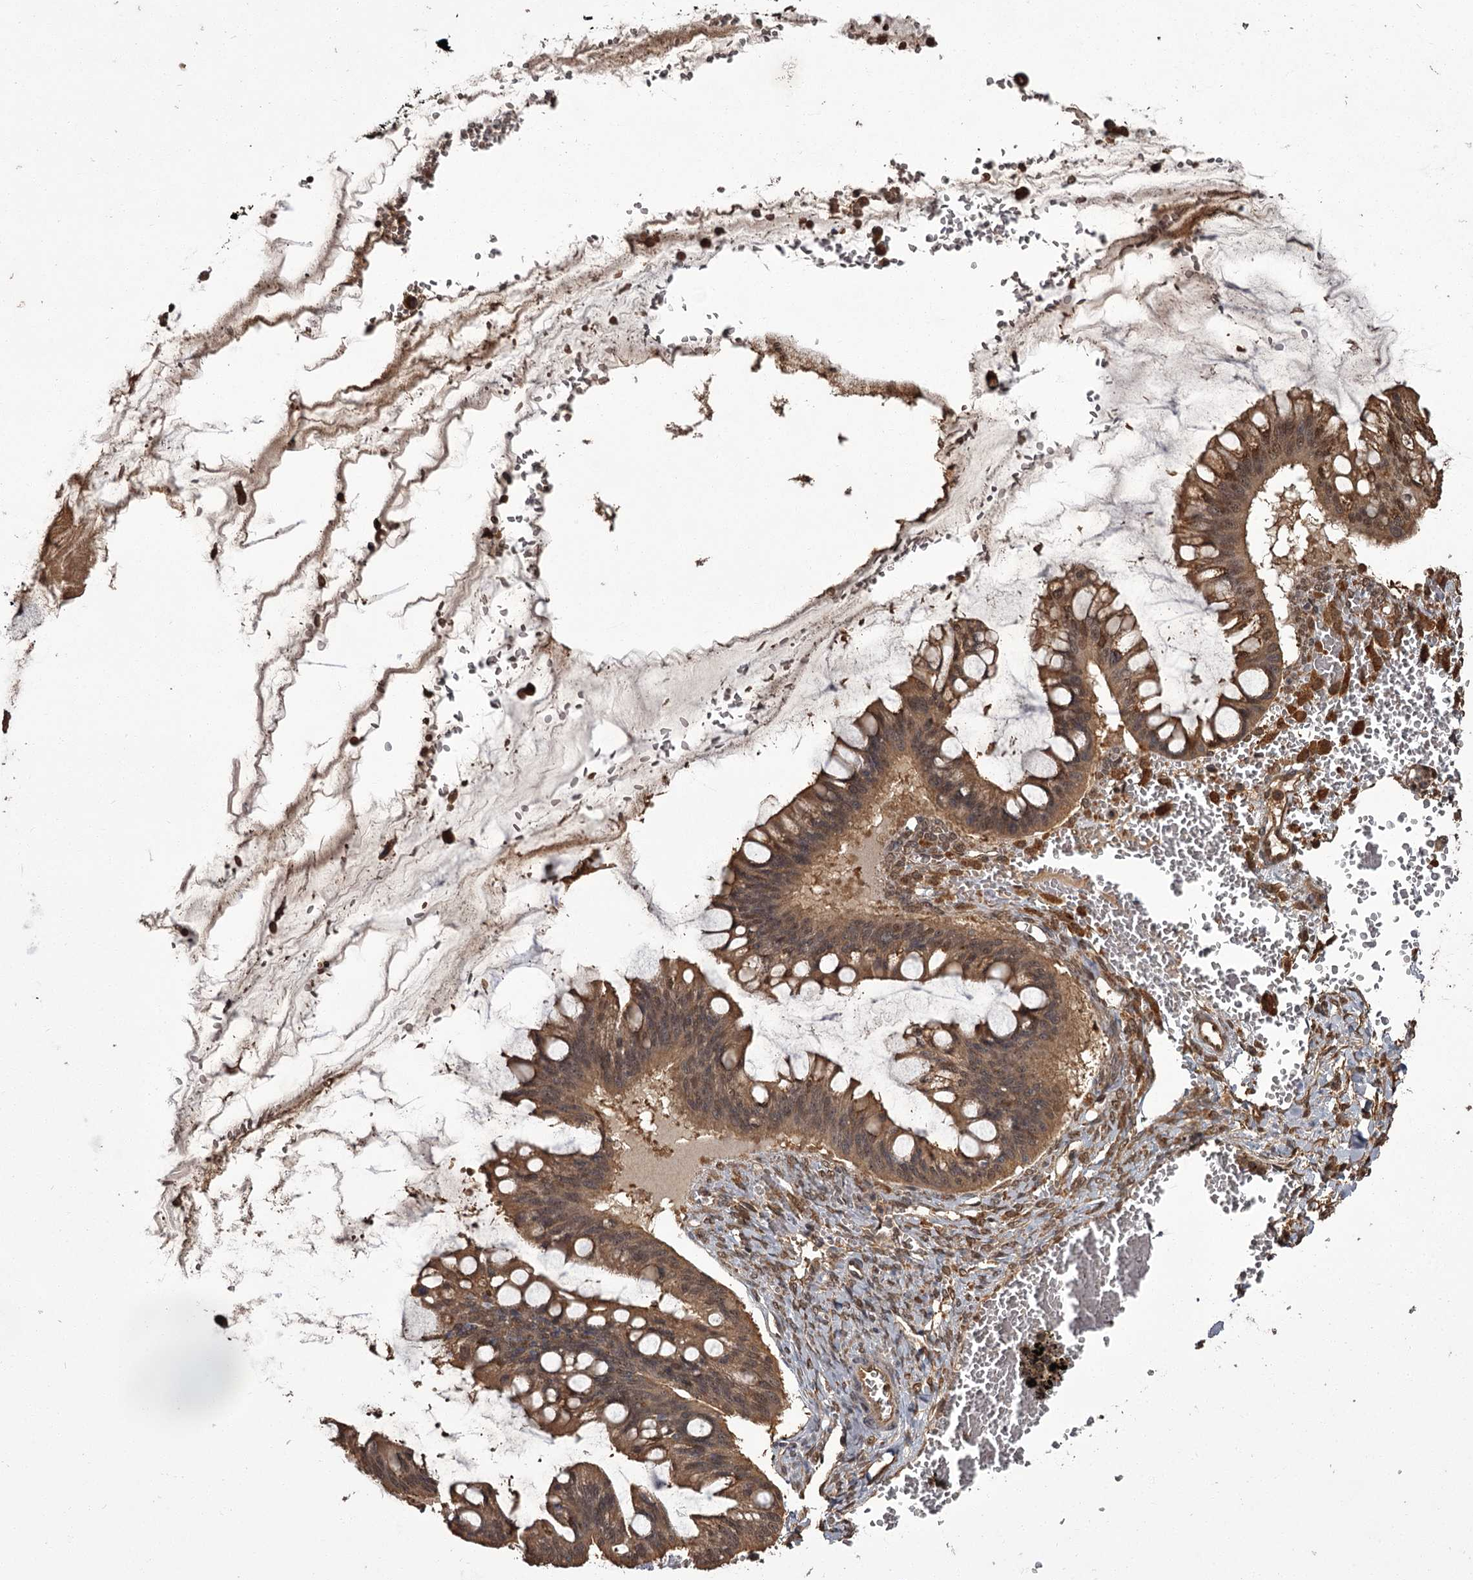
{"staining": {"intensity": "moderate", "quantity": ">75%", "location": "cytoplasmic/membranous,nuclear"}, "tissue": "ovarian cancer", "cell_type": "Tumor cells", "image_type": "cancer", "snomed": [{"axis": "morphology", "description": "Cystadenocarcinoma, mucinous, NOS"}, {"axis": "topography", "description": "Ovary"}], "caption": "Protein staining of mucinous cystadenocarcinoma (ovarian) tissue exhibits moderate cytoplasmic/membranous and nuclear positivity in approximately >75% of tumor cells.", "gene": "NPRL2", "patient": {"sex": "female", "age": 73}}